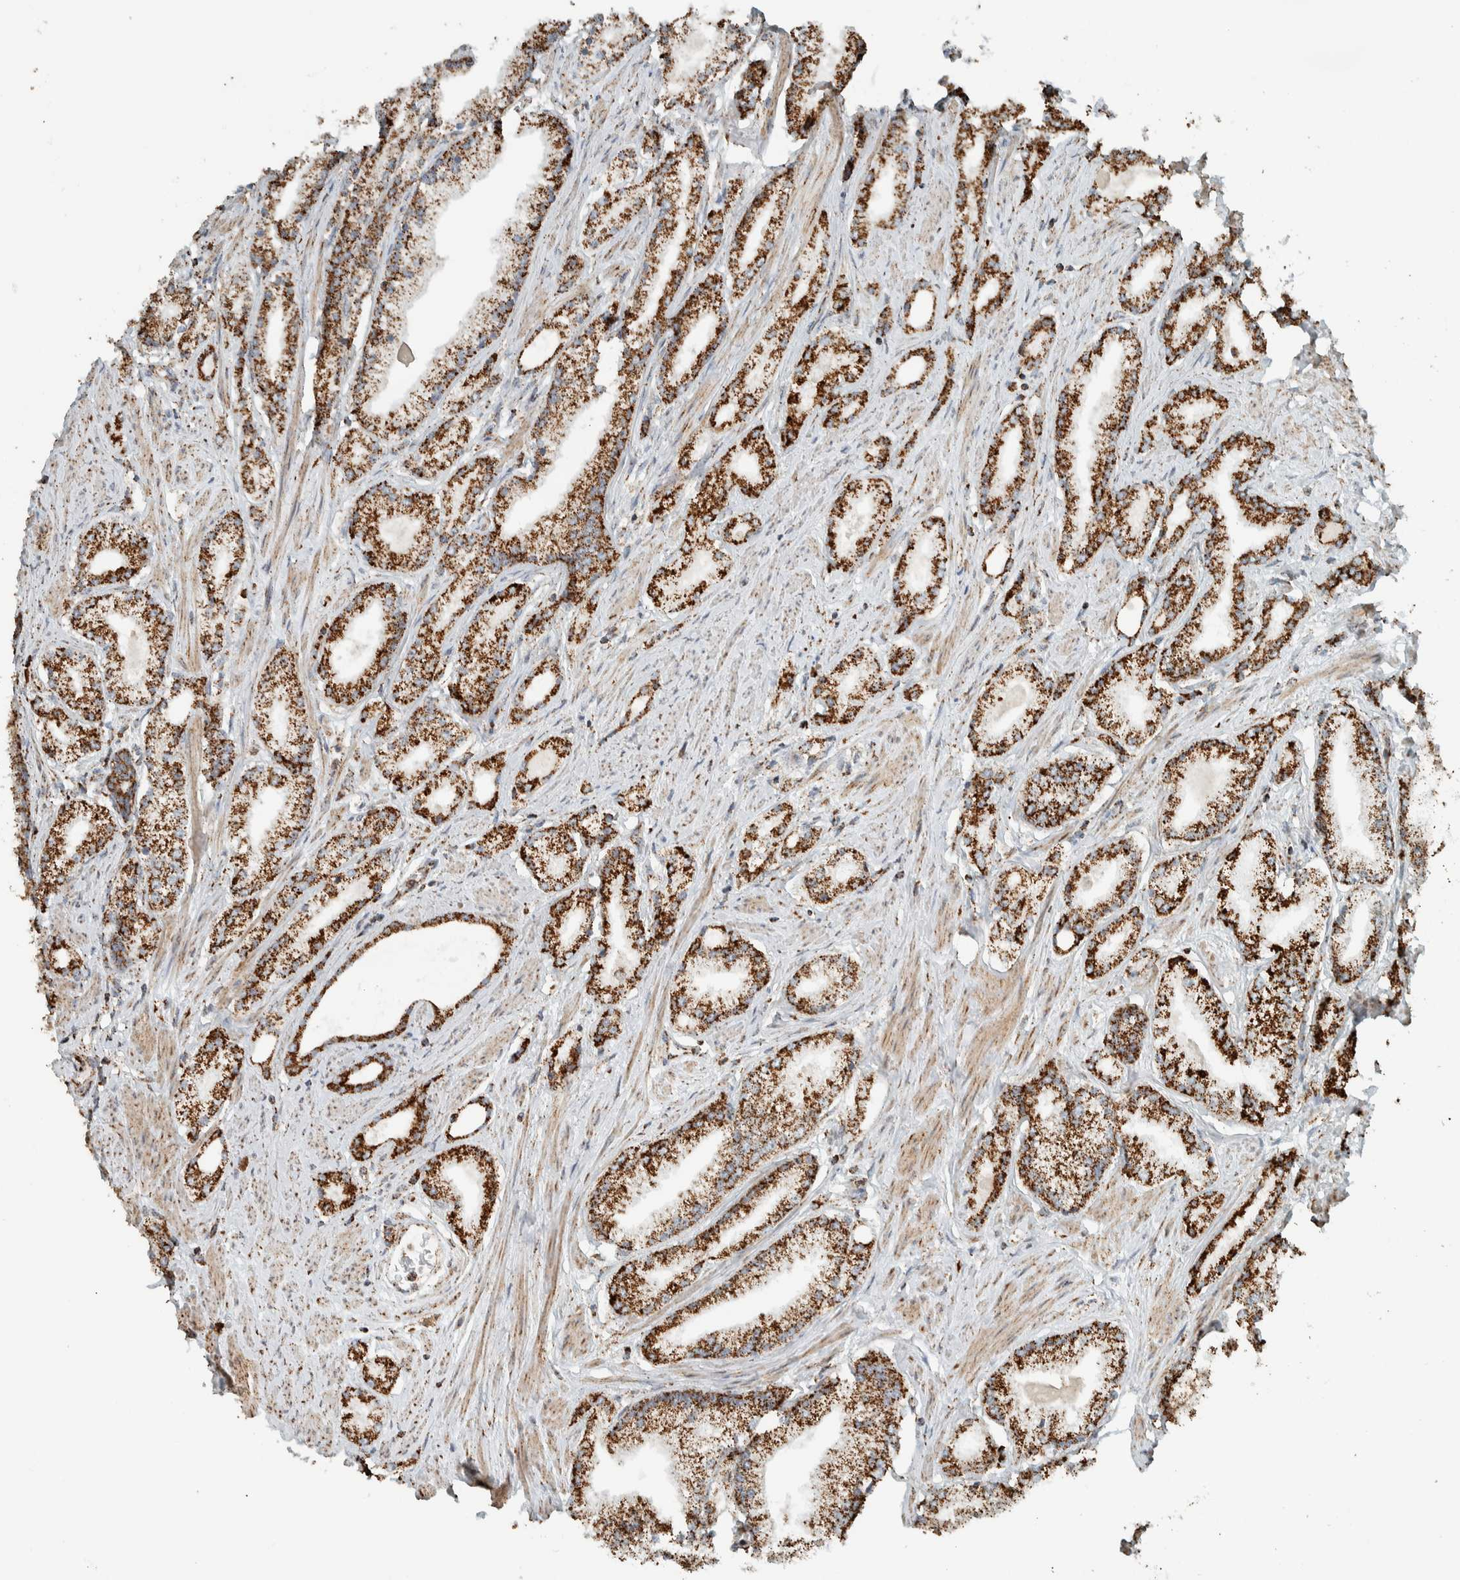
{"staining": {"intensity": "strong", "quantity": ">75%", "location": "cytoplasmic/membranous"}, "tissue": "prostate cancer", "cell_type": "Tumor cells", "image_type": "cancer", "snomed": [{"axis": "morphology", "description": "Adenocarcinoma, Low grade"}, {"axis": "topography", "description": "Prostate"}], "caption": "Strong cytoplasmic/membranous positivity for a protein is appreciated in approximately >75% of tumor cells of prostate cancer using immunohistochemistry (IHC).", "gene": "ZNF454", "patient": {"sex": "male", "age": 62}}